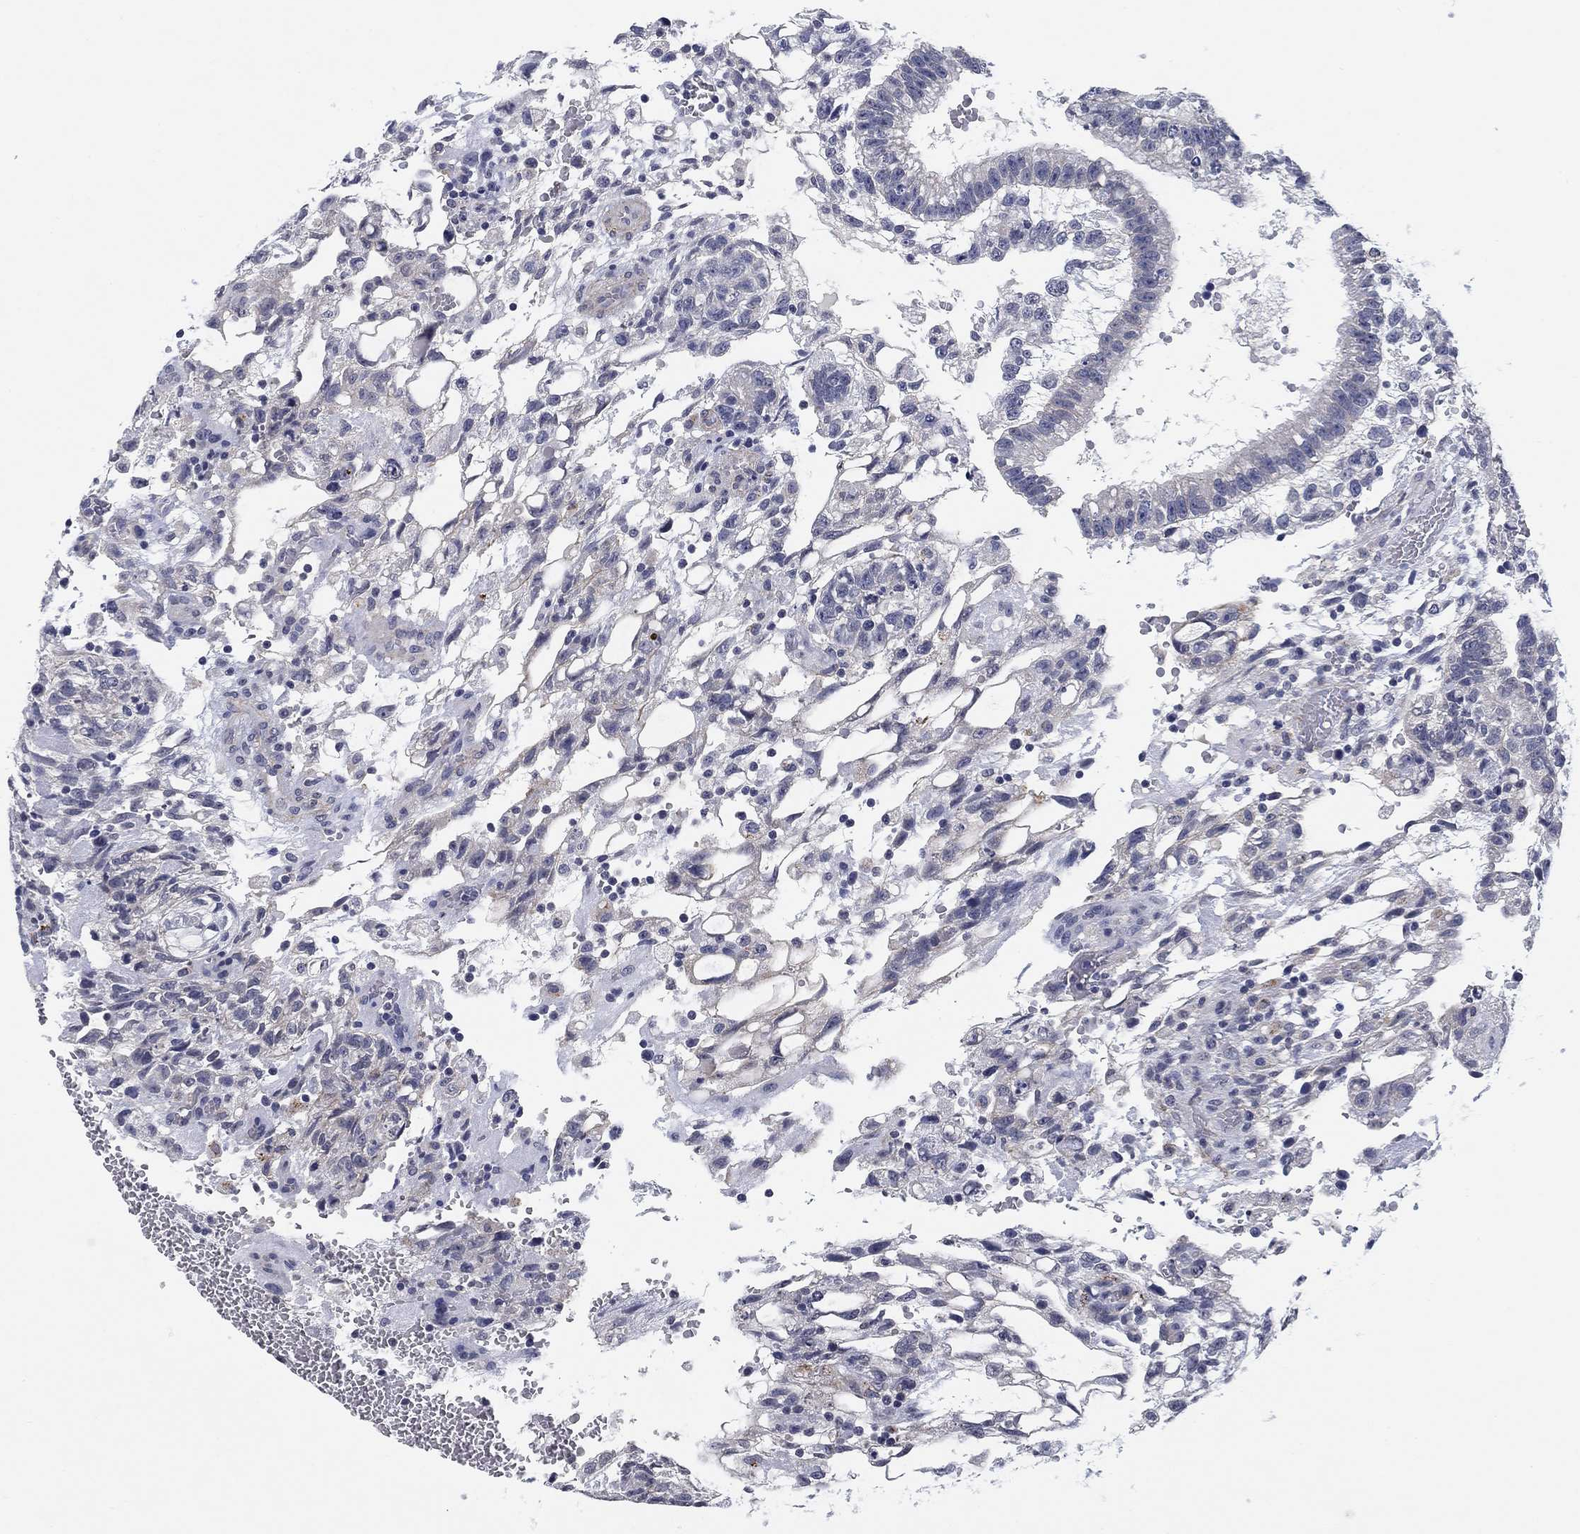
{"staining": {"intensity": "negative", "quantity": "none", "location": "none"}, "tissue": "testis cancer", "cell_type": "Tumor cells", "image_type": "cancer", "snomed": [{"axis": "morphology", "description": "Carcinoma, Embryonal, NOS"}, {"axis": "topography", "description": "Testis"}], "caption": "Immunohistochemistry (IHC) of testis cancer reveals no staining in tumor cells. (DAB (3,3'-diaminobenzidine) immunohistochemistry (IHC) with hematoxylin counter stain).", "gene": "OTUB2", "patient": {"sex": "male", "age": 32}}